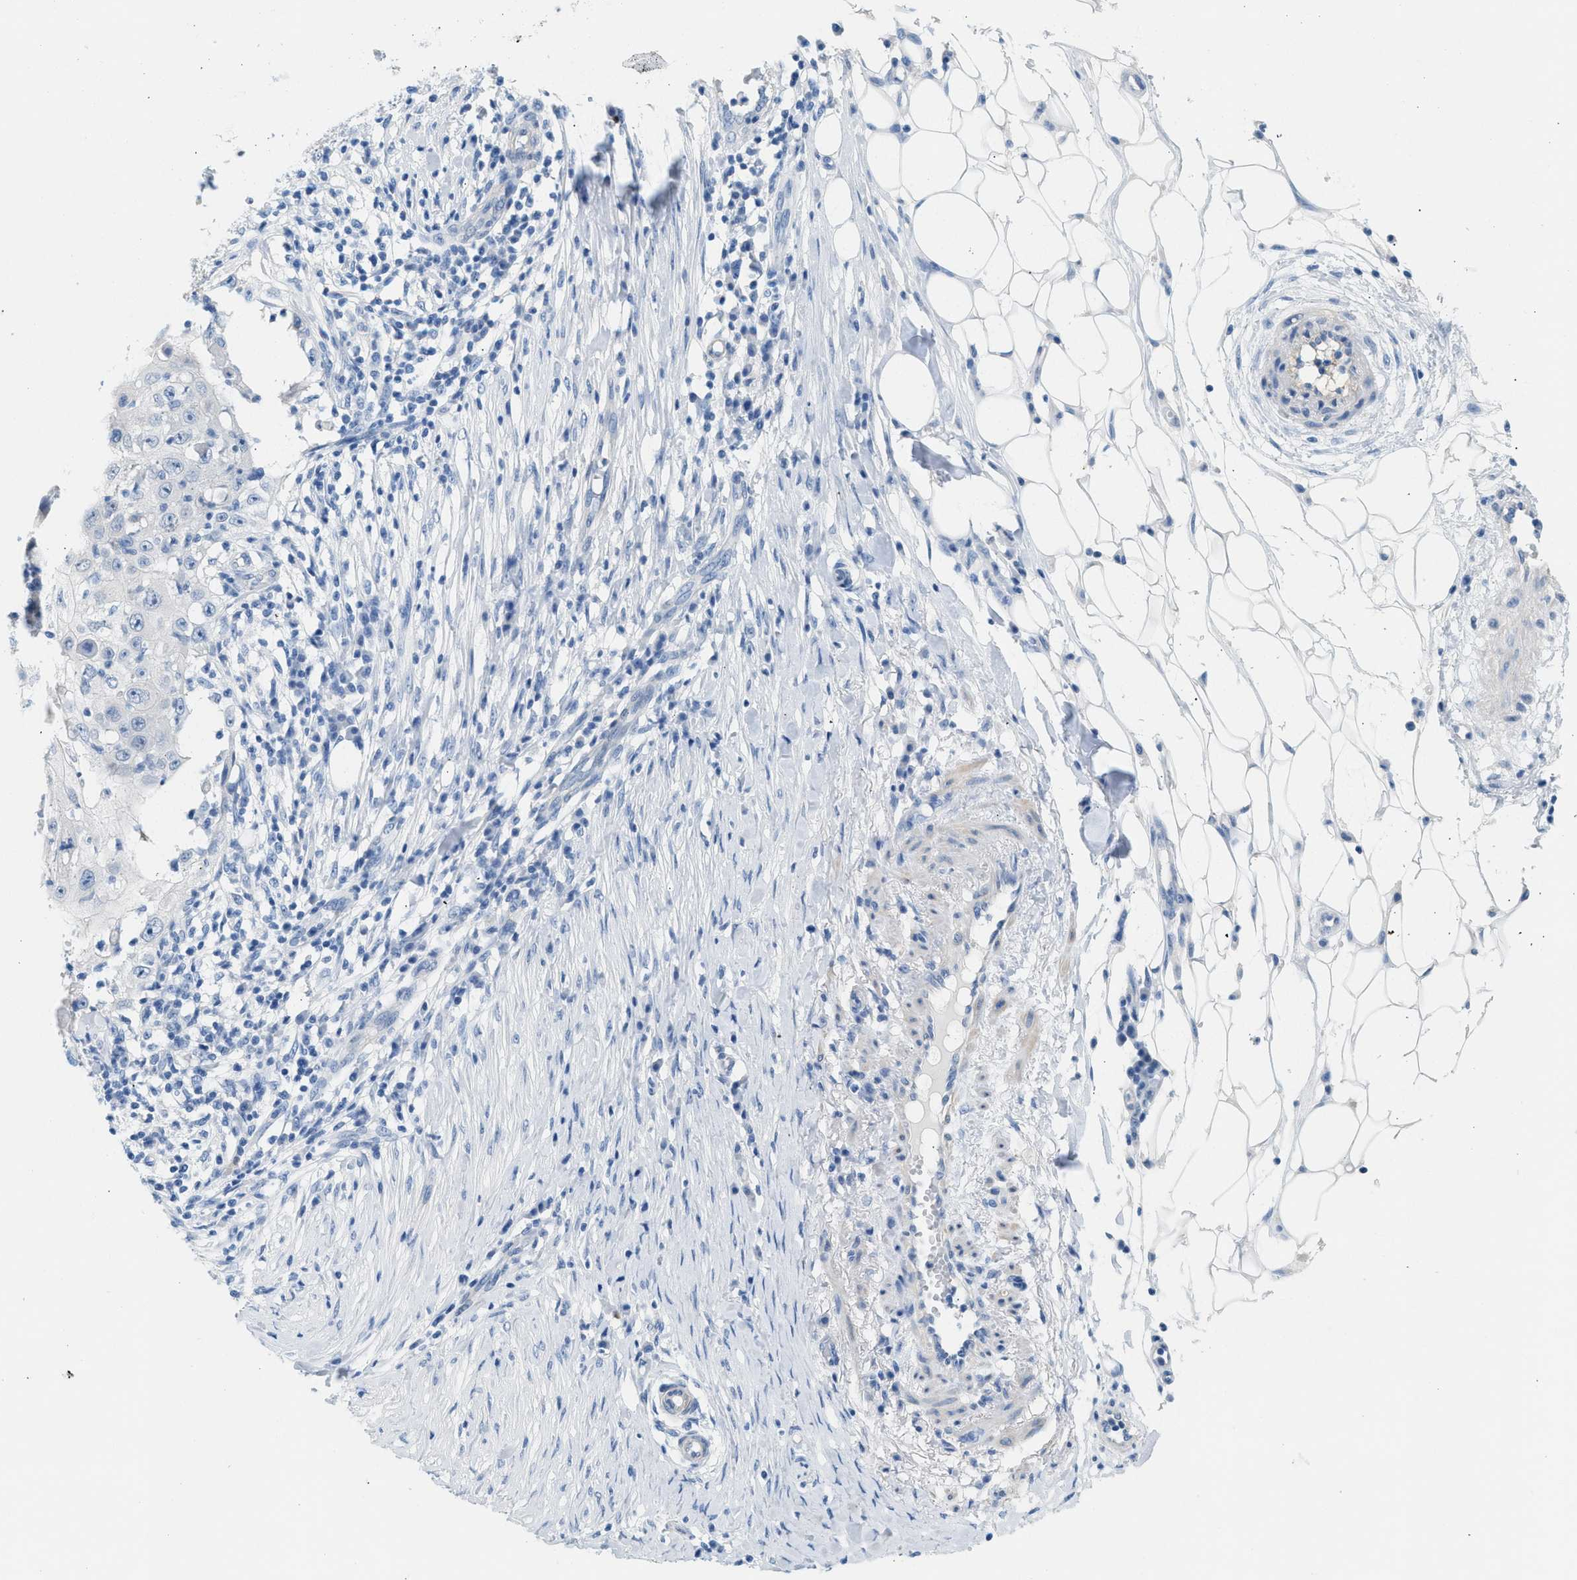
{"staining": {"intensity": "negative", "quantity": "none", "location": "none"}, "tissue": "skin cancer", "cell_type": "Tumor cells", "image_type": "cancer", "snomed": [{"axis": "morphology", "description": "Squamous cell carcinoma, NOS"}, {"axis": "topography", "description": "Skin"}], "caption": "There is no significant staining in tumor cells of skin cancer. (DAB (3,3'-diaminobenzidine) immunohistochemistry with hematoxylin counter stain).", "gene": "SPAM1", "patient": {"sex": "male", "age": 86}}